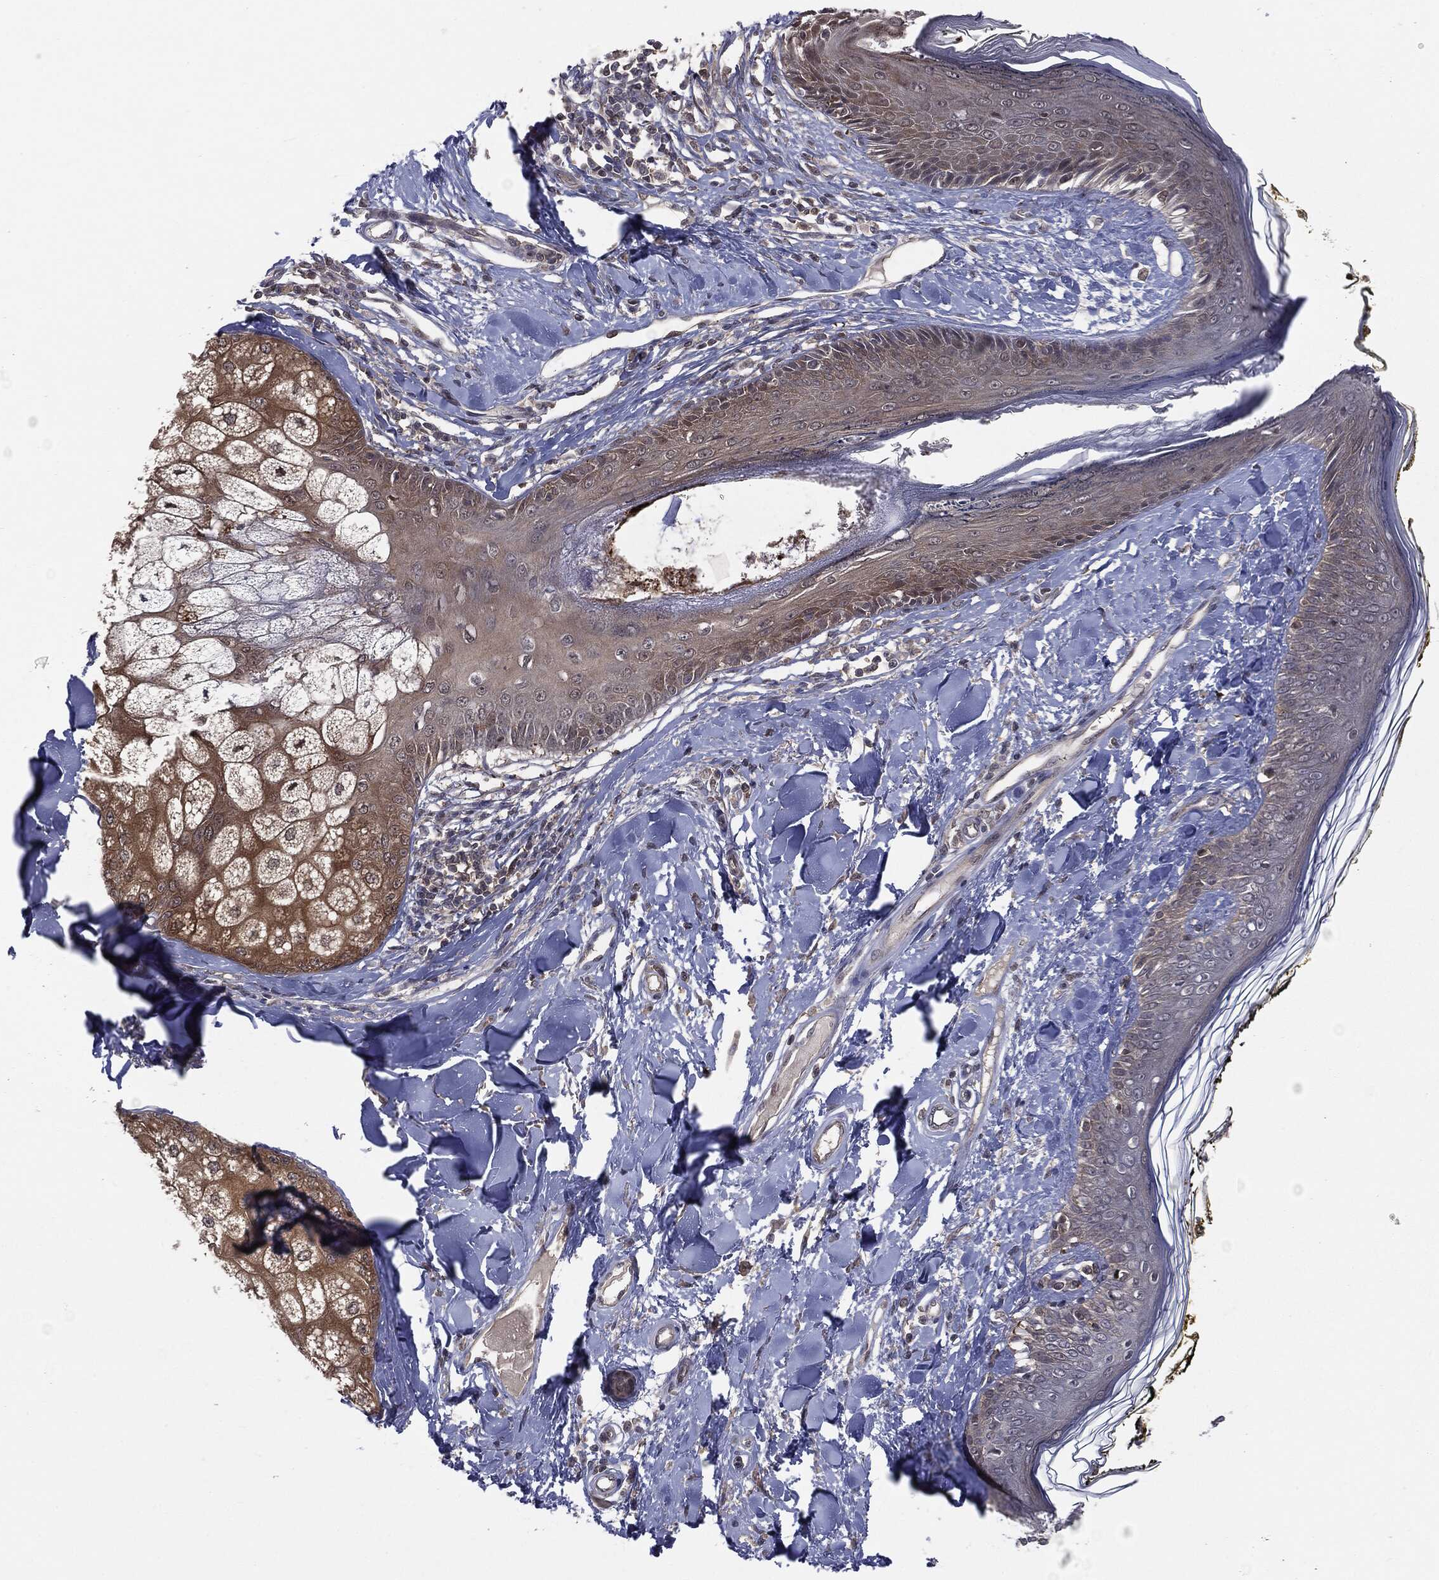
{"staining": {"intensity": "negative", "quantity": "none", "location": "none"}, "tissue": "skin", "cell_type": "Fibroblasts", "image_type": "normal", "snomed": [{"axis": "morphology", "description": "Normal tissue, NOS"}, {"axis": "topography", "description": "Skin"}], "caption": "Immunohistochemistry (IHC) of benign human skin exhibits no staining in fibroblasts.", "gene": "KRT7", "patient": {"sex": "male", "age": 76}}